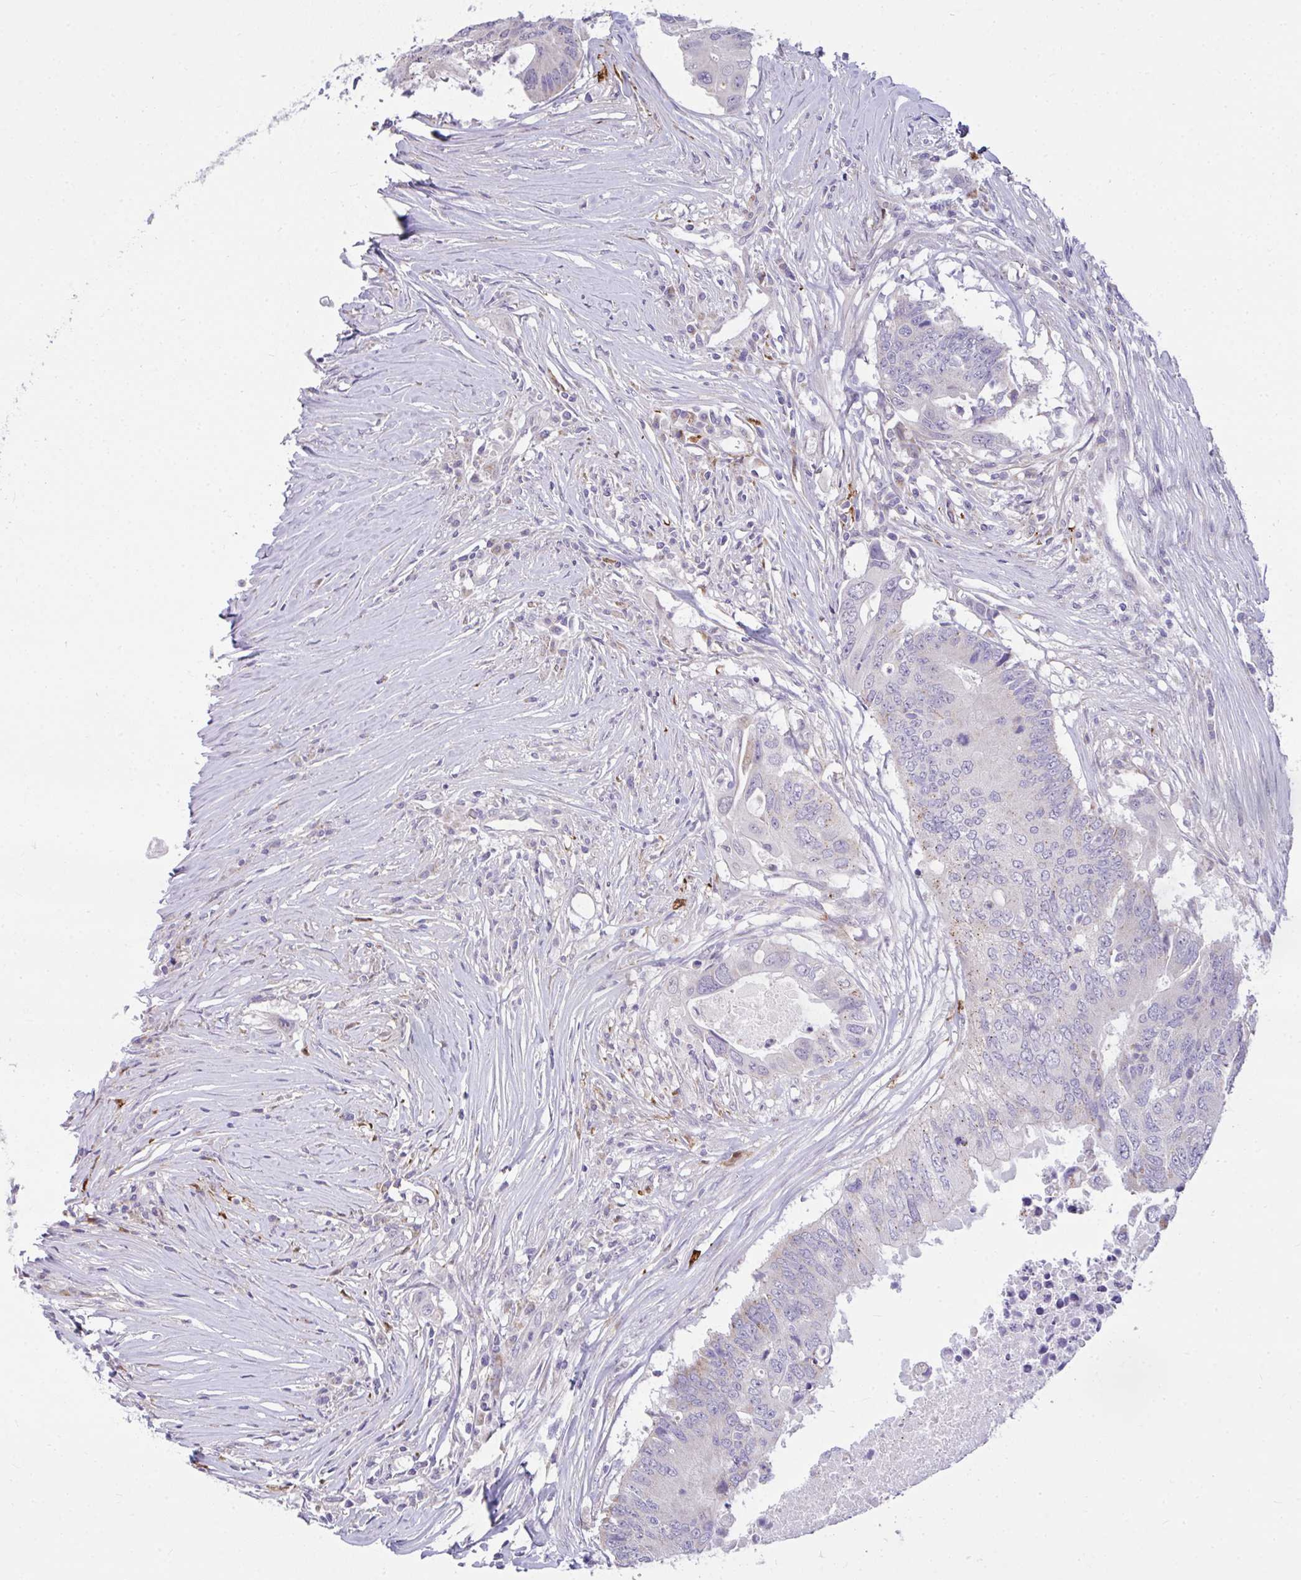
{"staining": {"intensity": "negative", "quantity": "none", "location": "none"}, "tissue": "colorectal cancer", "cell_type": "Tumor cells", "image_type": "cancer", "snomed": [{"axis": "morphology", "description": "Adenocarcinoma, NOS"}, {"axis": "topography", "description": "Colon"}], "caption": "A high-resolution image shows immunohistochemistry (IHC) staining of colorectal cancer, which displays no significant expression in tumor cells.", "gene": "SRRM4", "patient": {"sex": "male", "age": 71}}